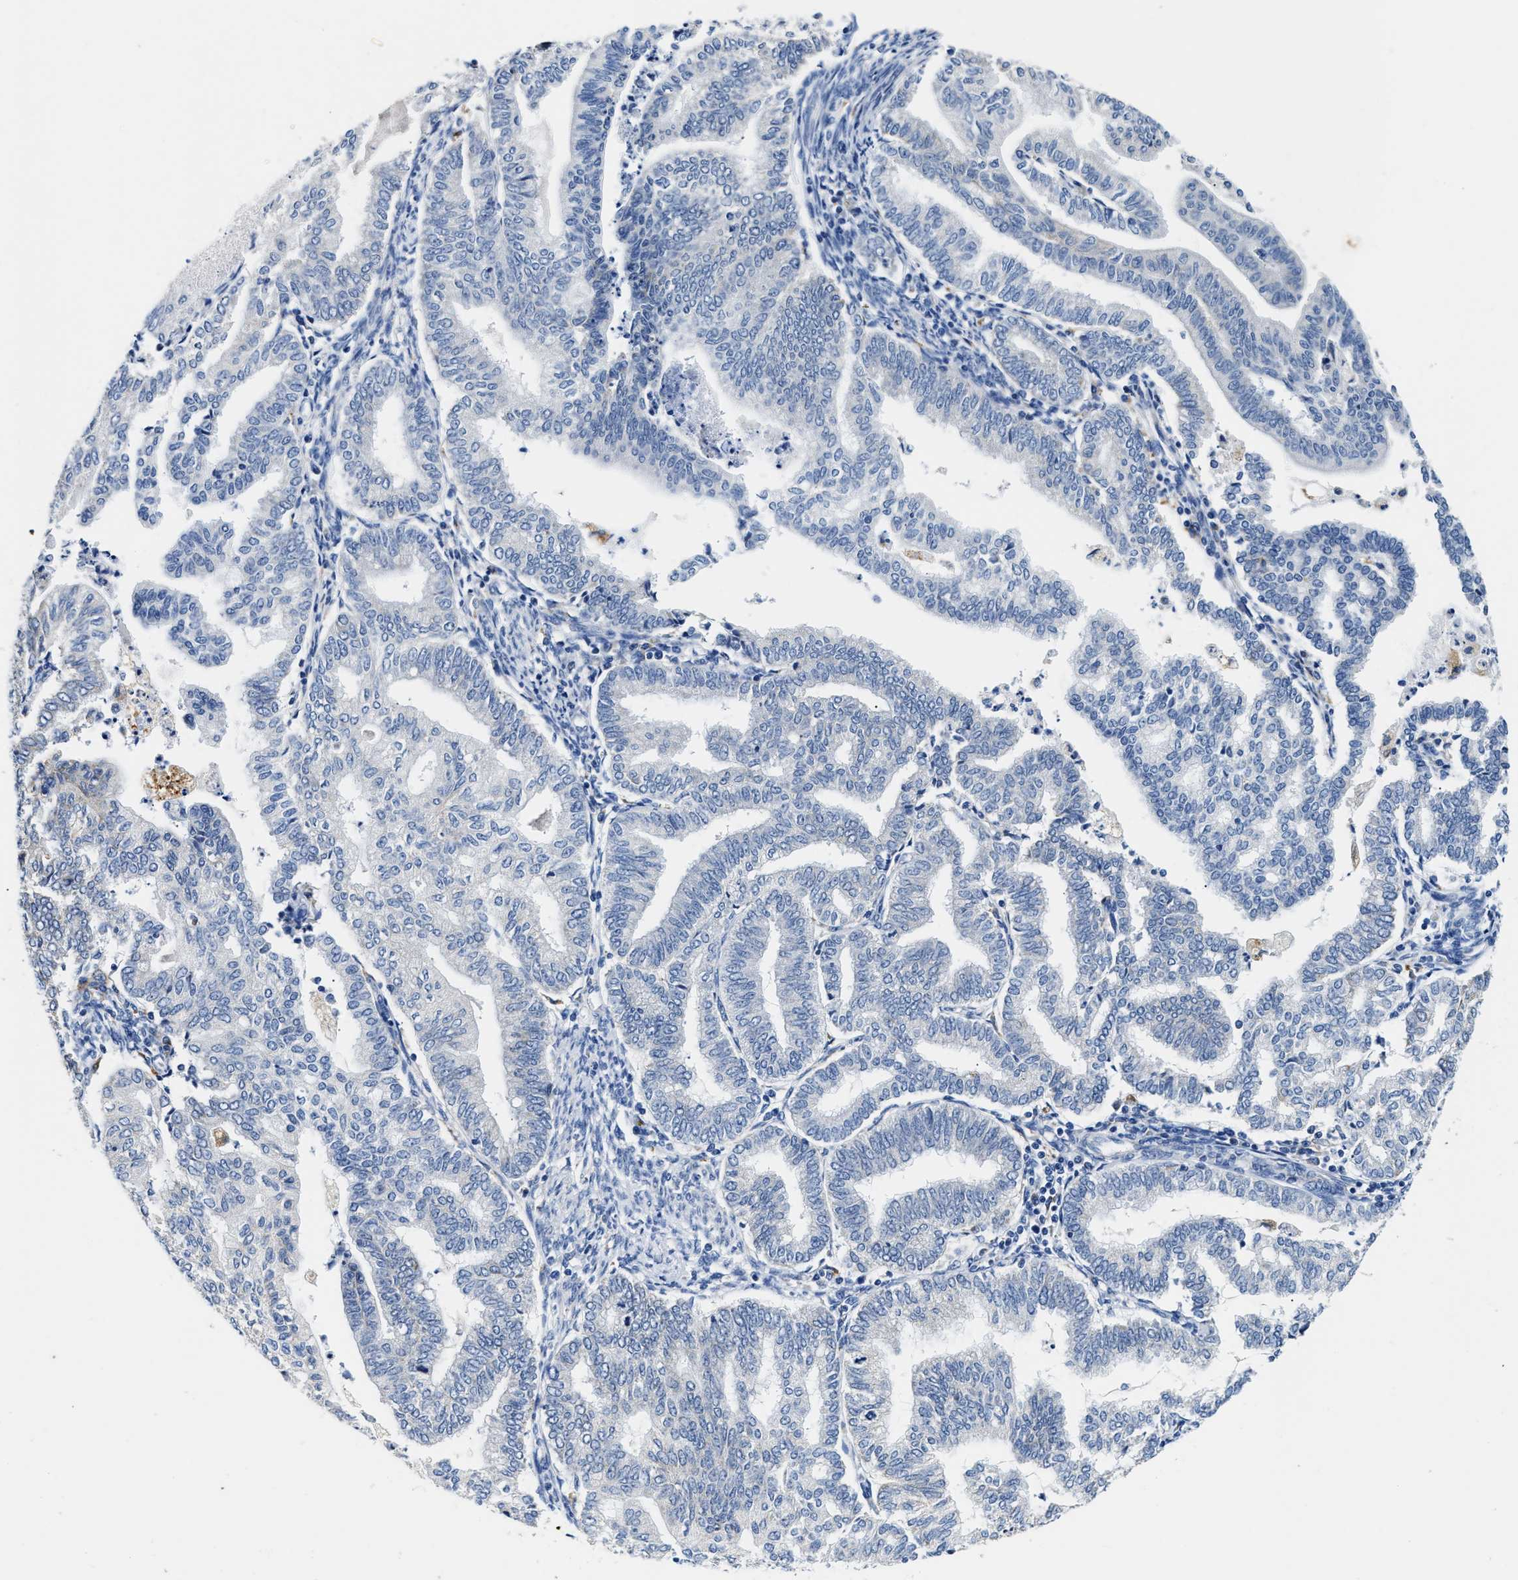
{"staining": {"intensity": "negative", "quantity": "none", "location": "none"}, "tissue": "endometrial cancer", "cell_type": "Tumor cells", "image_type": "cancer", "snomed": [{"axis": "morphology", "description": "Polyp, NOS"}, {"axis": "morphology", "description": "Adenocarcinoma, NOS"}, {"axis": "morphology", "description": "Adenoma, NOS"}, {"axis": "topography", "description": "Endometrium"}], "caption": "DAB immunohistochemical staining of human endometrial cancer (polyp) reveals no significant positivity in tumor cells.", "gene": "ACADVL", "patient": {"sex": "female", "age": 79}}